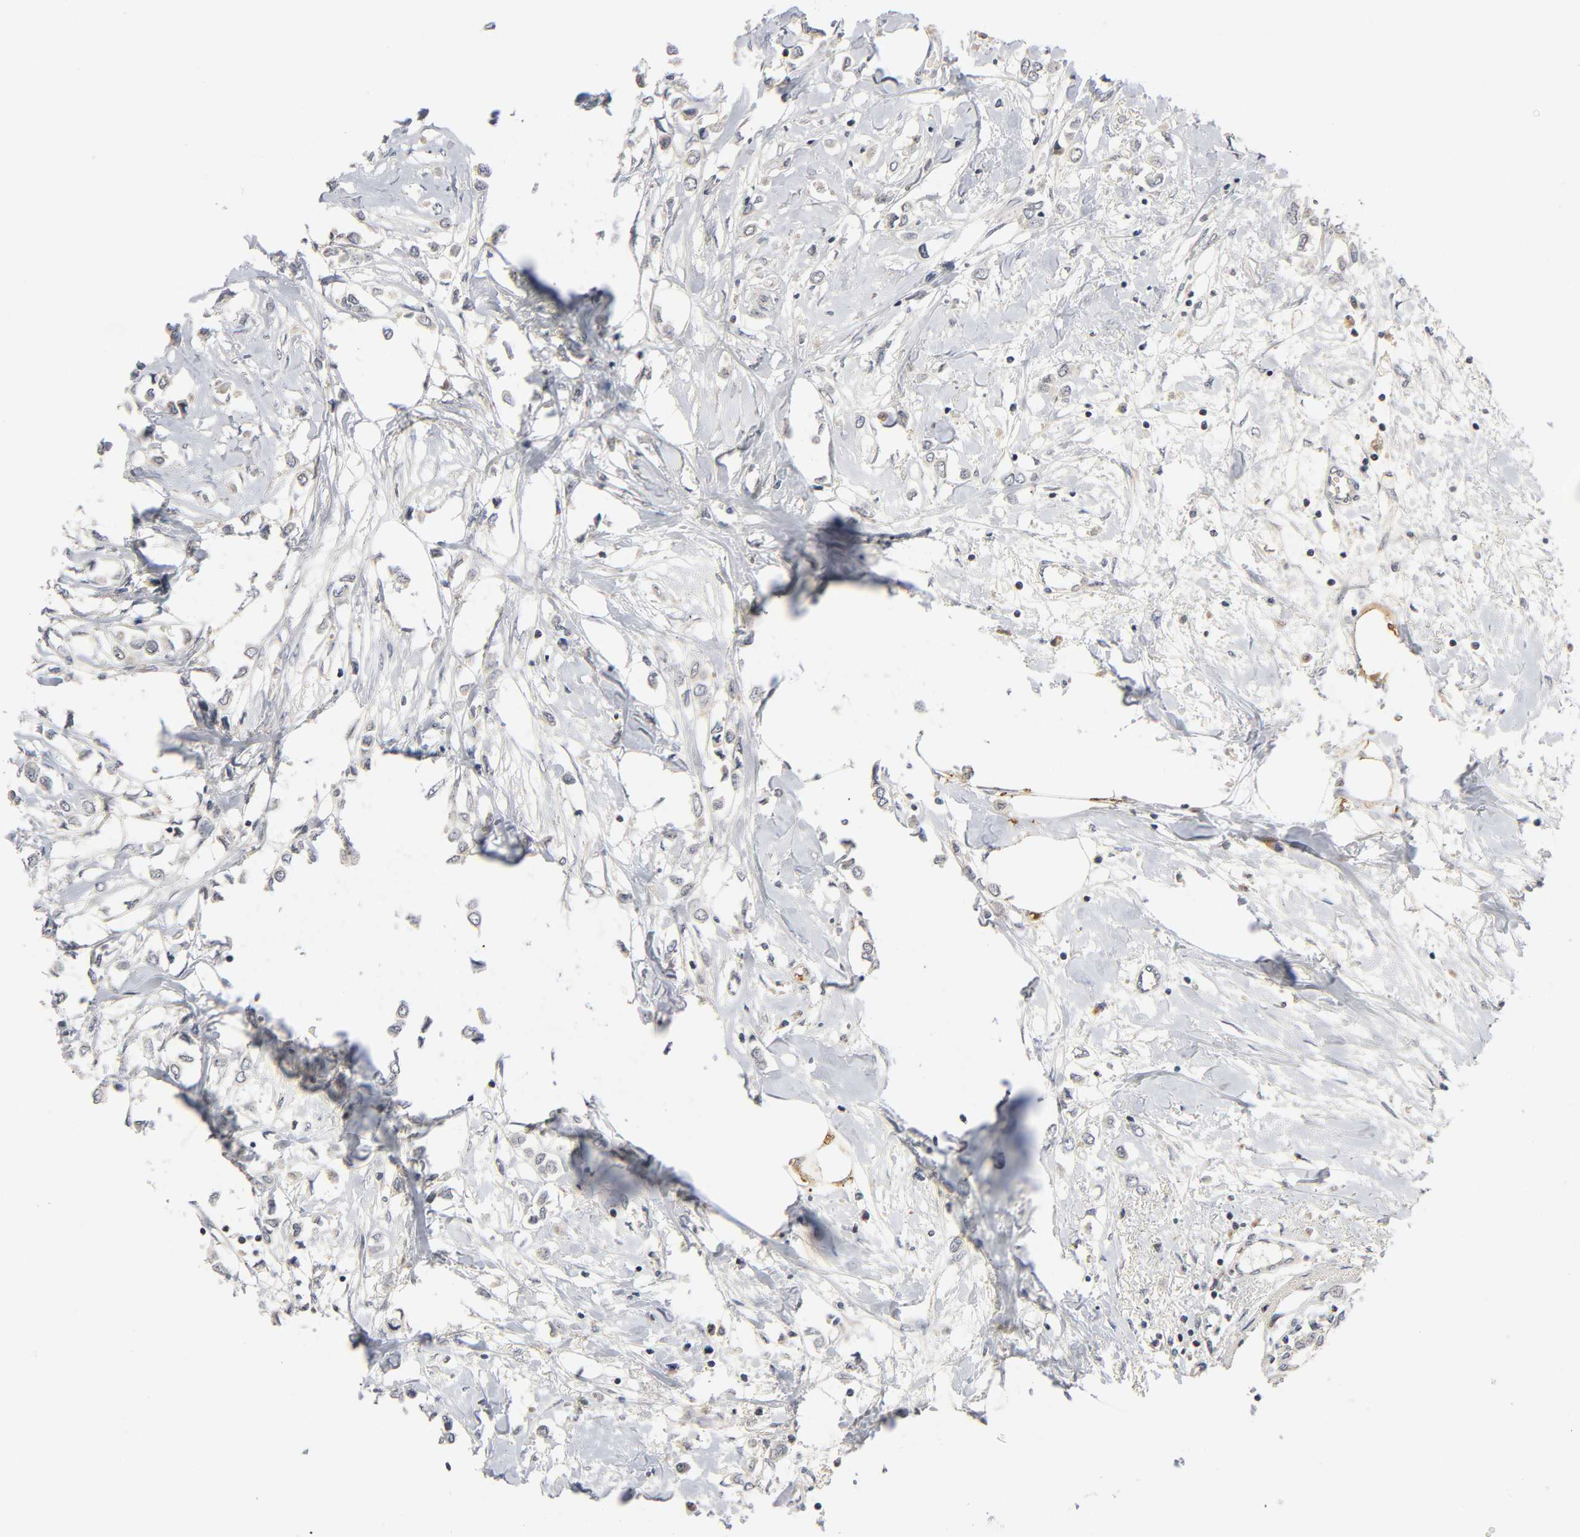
{"staining": {"intensity": "weak", "quantity": "<25%", "location": "cytoplasmic/membranous"}, "tissue": "breast cancer", "cell_type": "Tumor cells", "image_type": "cancer", "snomed": [{"axis": "morphology", "description": "Lobular carcinoma"}, {"axis": "topography", "description": "Breast"}], "caption": "Immunohistochemistry photomicrograph of breast lobular carcinoma stained for a protein (brown), which exhibits no expression in tumor cells.", "gene": "NRP1", "patient": {"sex": "female", "age": 51}}